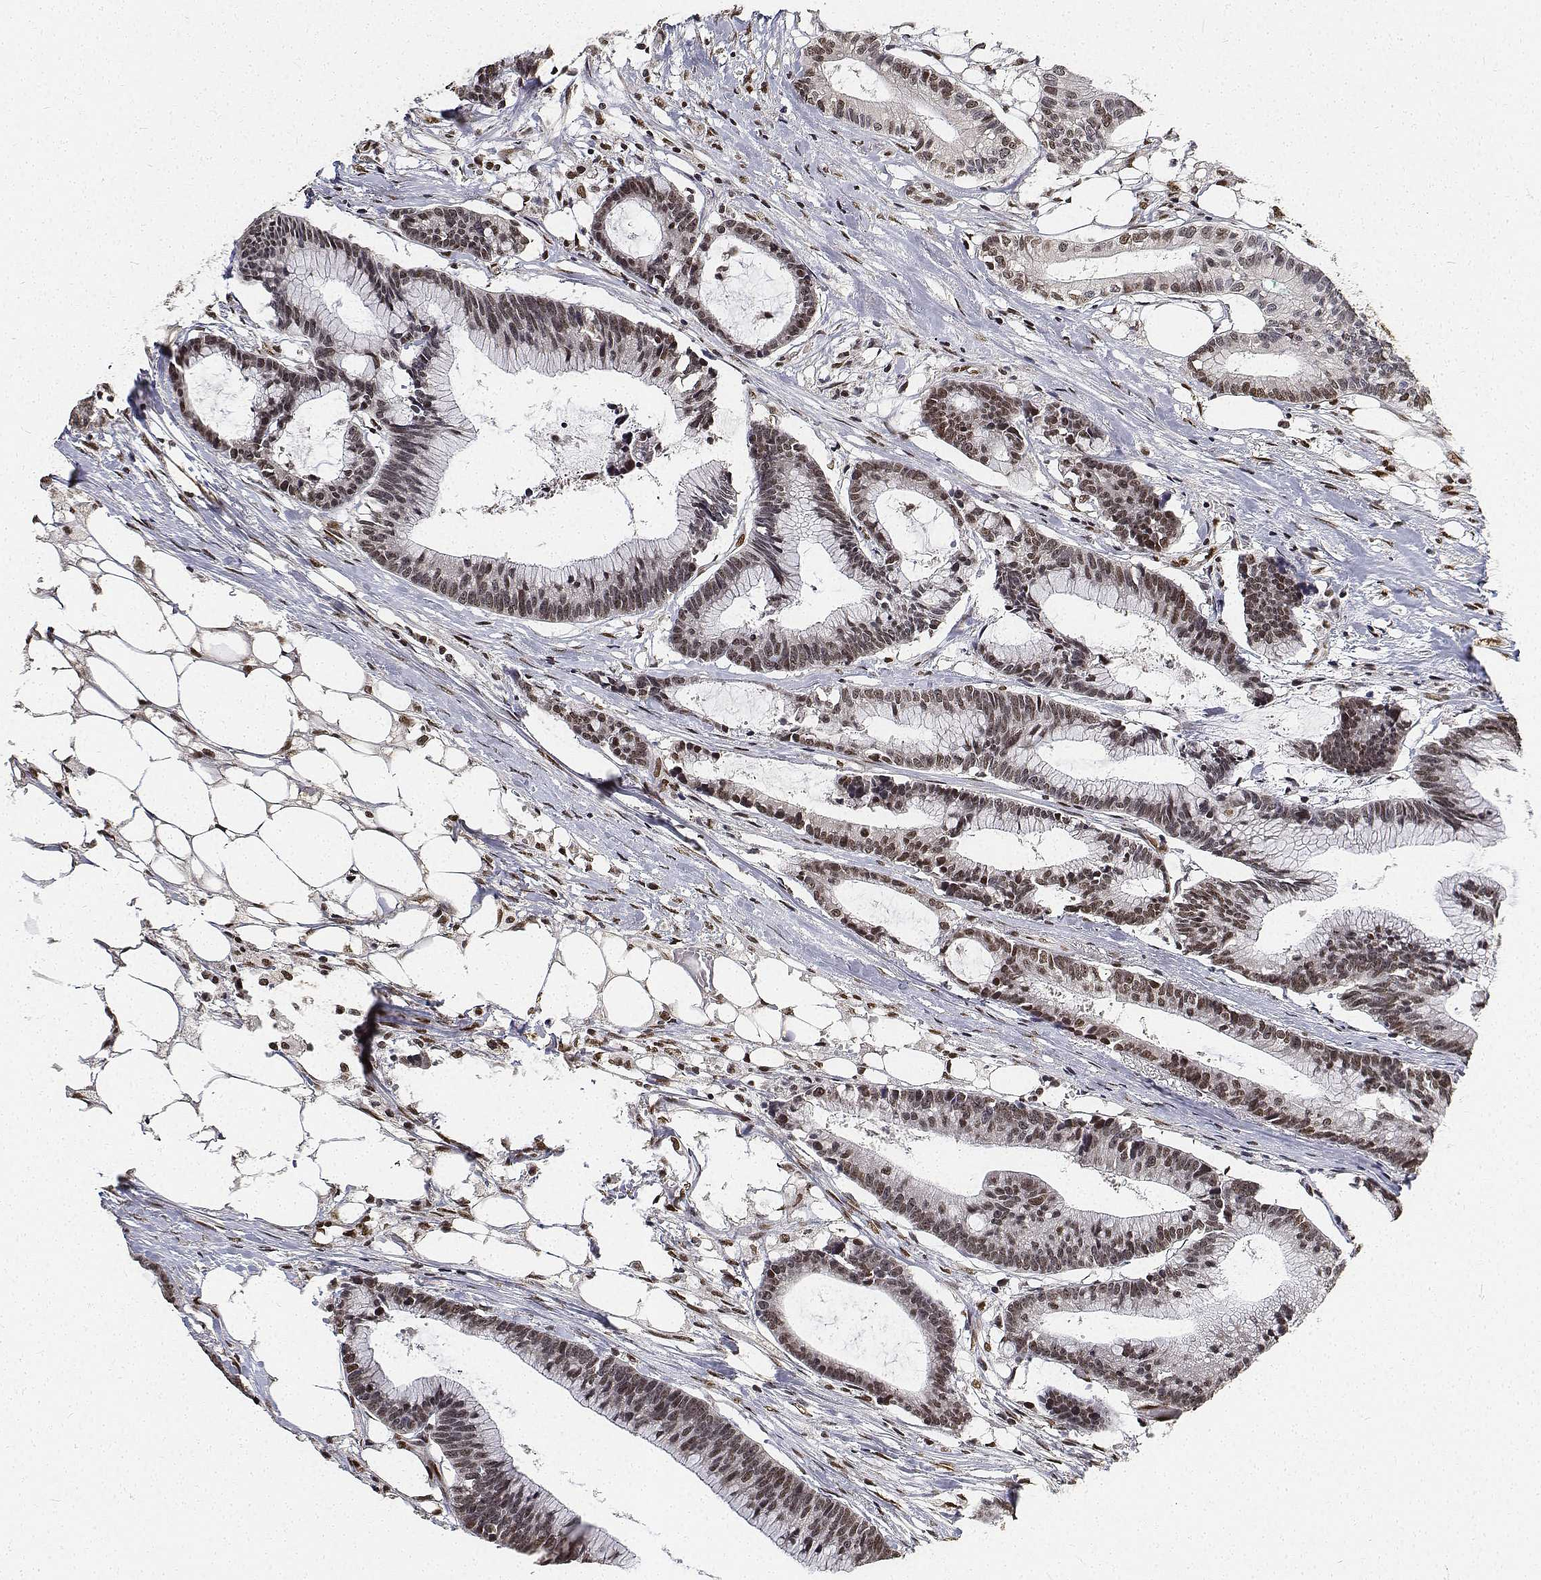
{"staining": {"intensity": "weak", "quantity": "25%-75%", "location": "nuclear"}, "tissue": "colorectal cancer", "cell_type": "Tumor cells", "image_type": "cancer", "snomed": [{"axis": "morphology", "description": "Adenocarcinoma, NOS"}, {"axis": "topography", "description": "Colon"}], "caption": "Human colorectal adenocarcinoma stained with a protein marker reveals weak staining in tumor cells.", "gene": "ATRX", "patient": {"sex": "female", "age": 78}}